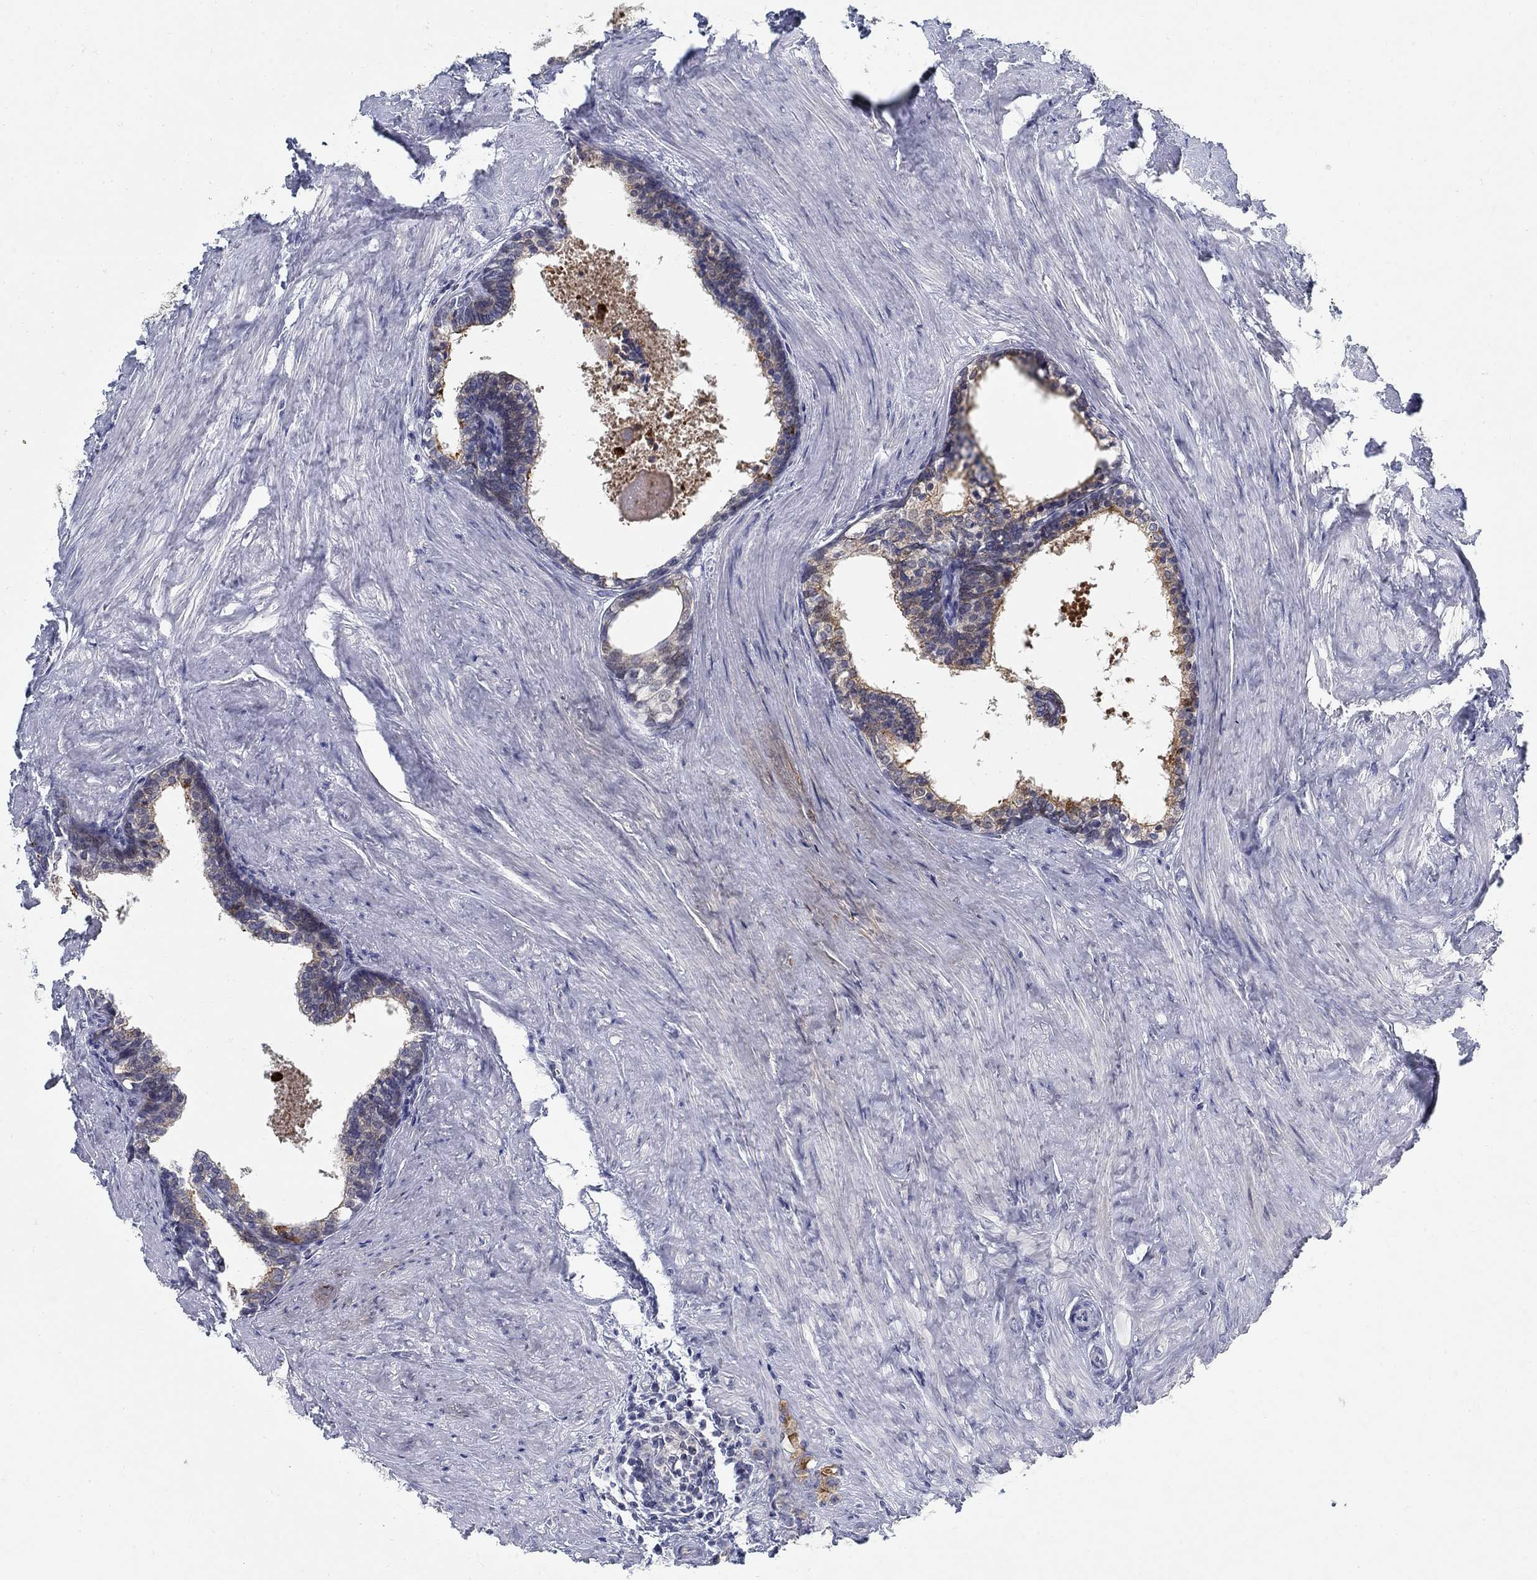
{"staining": {"intensity": "strong", "quantity": "25%-75%", "location": "cytoplasmic/membranous"}, "tissue": "prostate cancer", "cell_type": "Tumor cells", "image_type": "cancer", "snomed": [{"axis": "morphology", "description": "Adenocarcinoma, NOS"}, {"axis": "topography", "description": "Prostate and seminal vesicle, NOS"}], "caption": "Immunohistochemical staining of prostate cancer (adenocarcinoma) exhibits high levels of strong cytoplasmic/membranous expression in about 25%-75% of tumor cells.", "gene": "ANO7", "patient": {"sex": "male", "age": 63}}